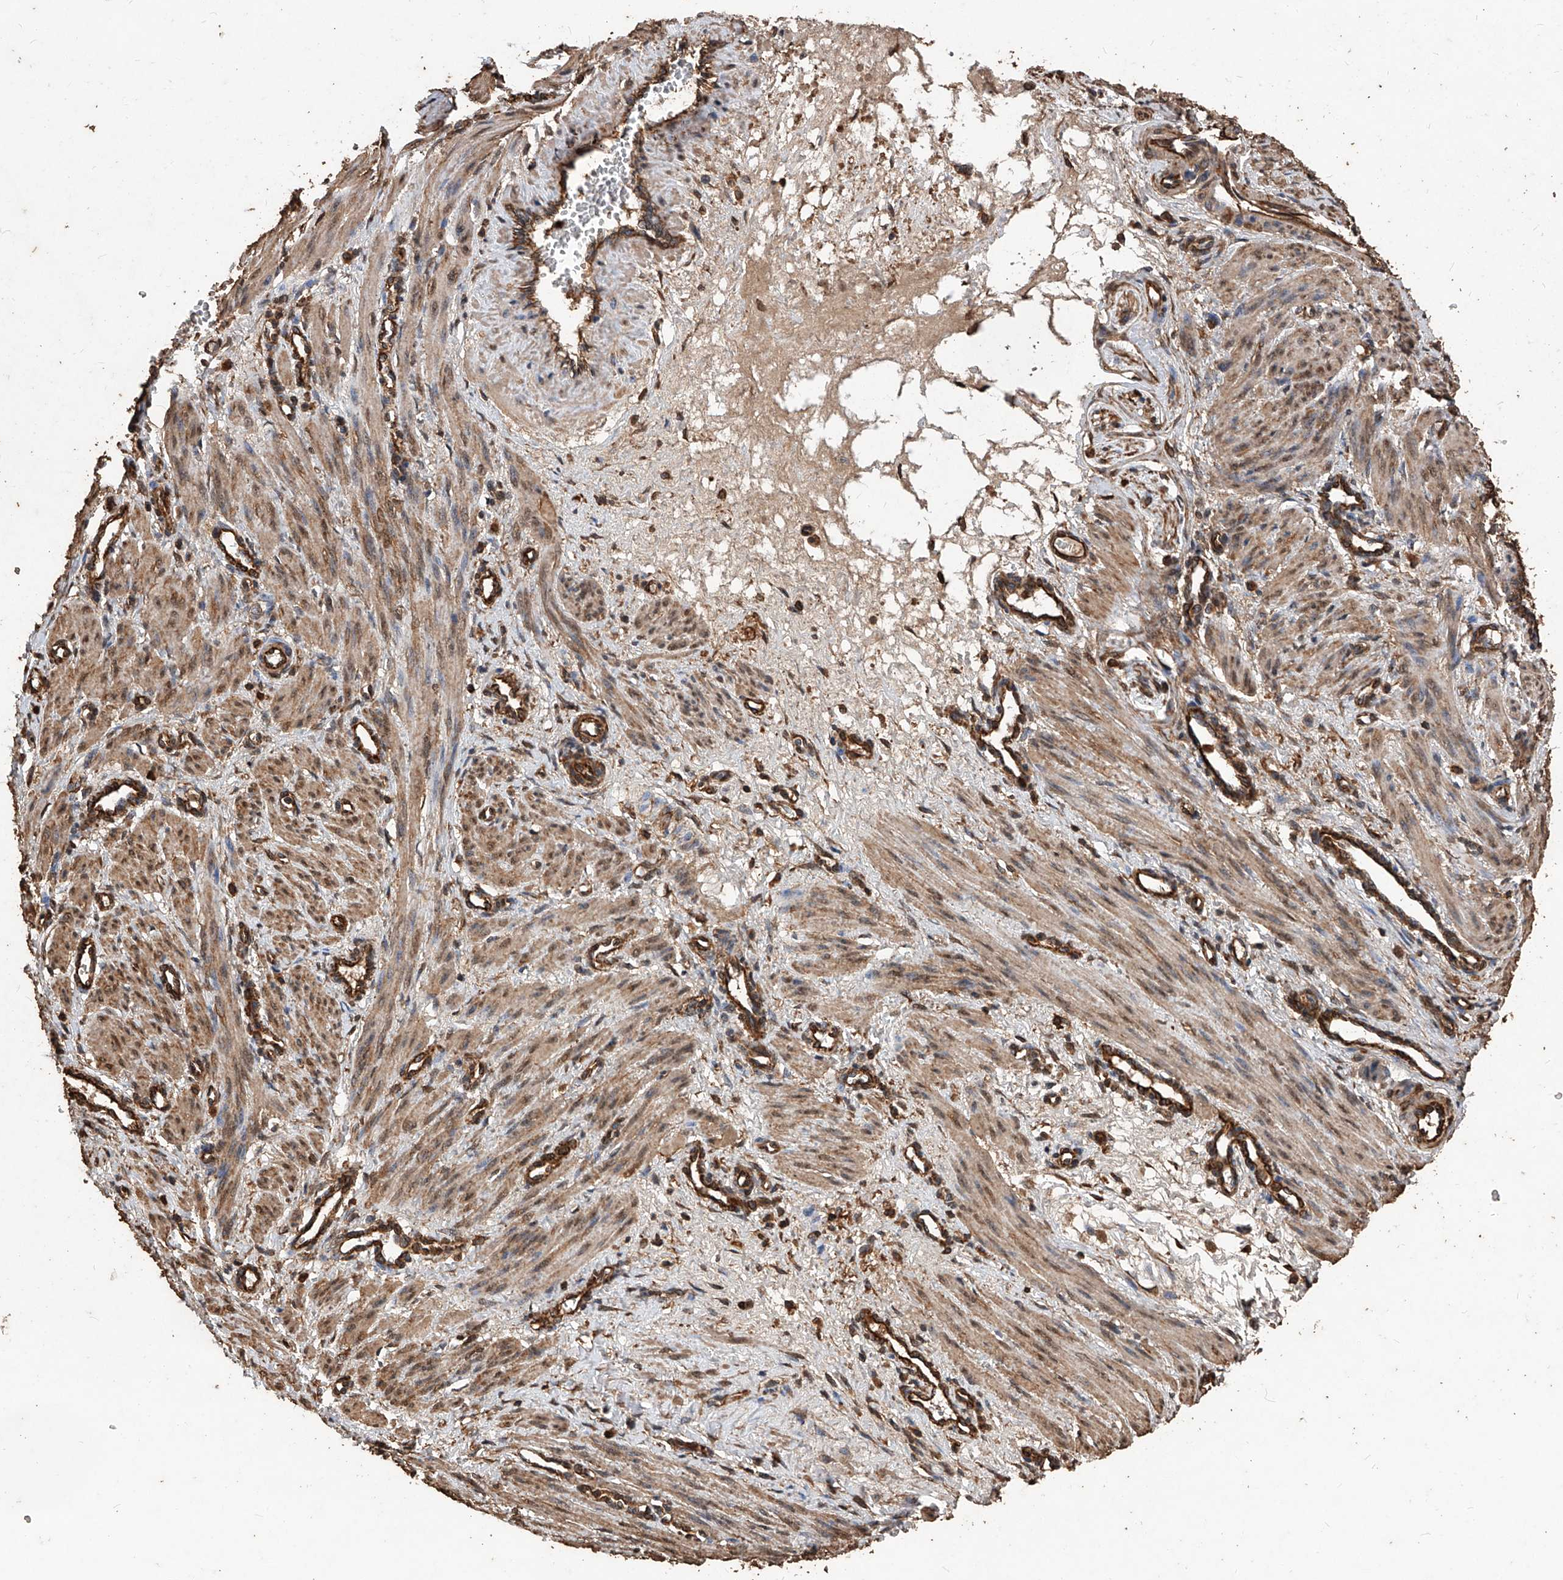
{"staining": {"intensity": "moderate", "quantity": ">75%", "location": "cytoplasmic/membranous"}, "tissue": "smooth muscle", "cell_type": "Smooth muscle cells", "image_type": "normal", "snomed": [{"axis": "morphology", "description": "Normal tissue, NOS"}, {"axis": "topography", "description": "Endometrium"}], "caption": "Human smooth muscle stained with a brown dye reveals moderate cytoplasmic/membranous positive expression in approximately >75% of smooth muscle cells.", "gene": "UCP2", "patient": {"sex": "female", "age": 33}}